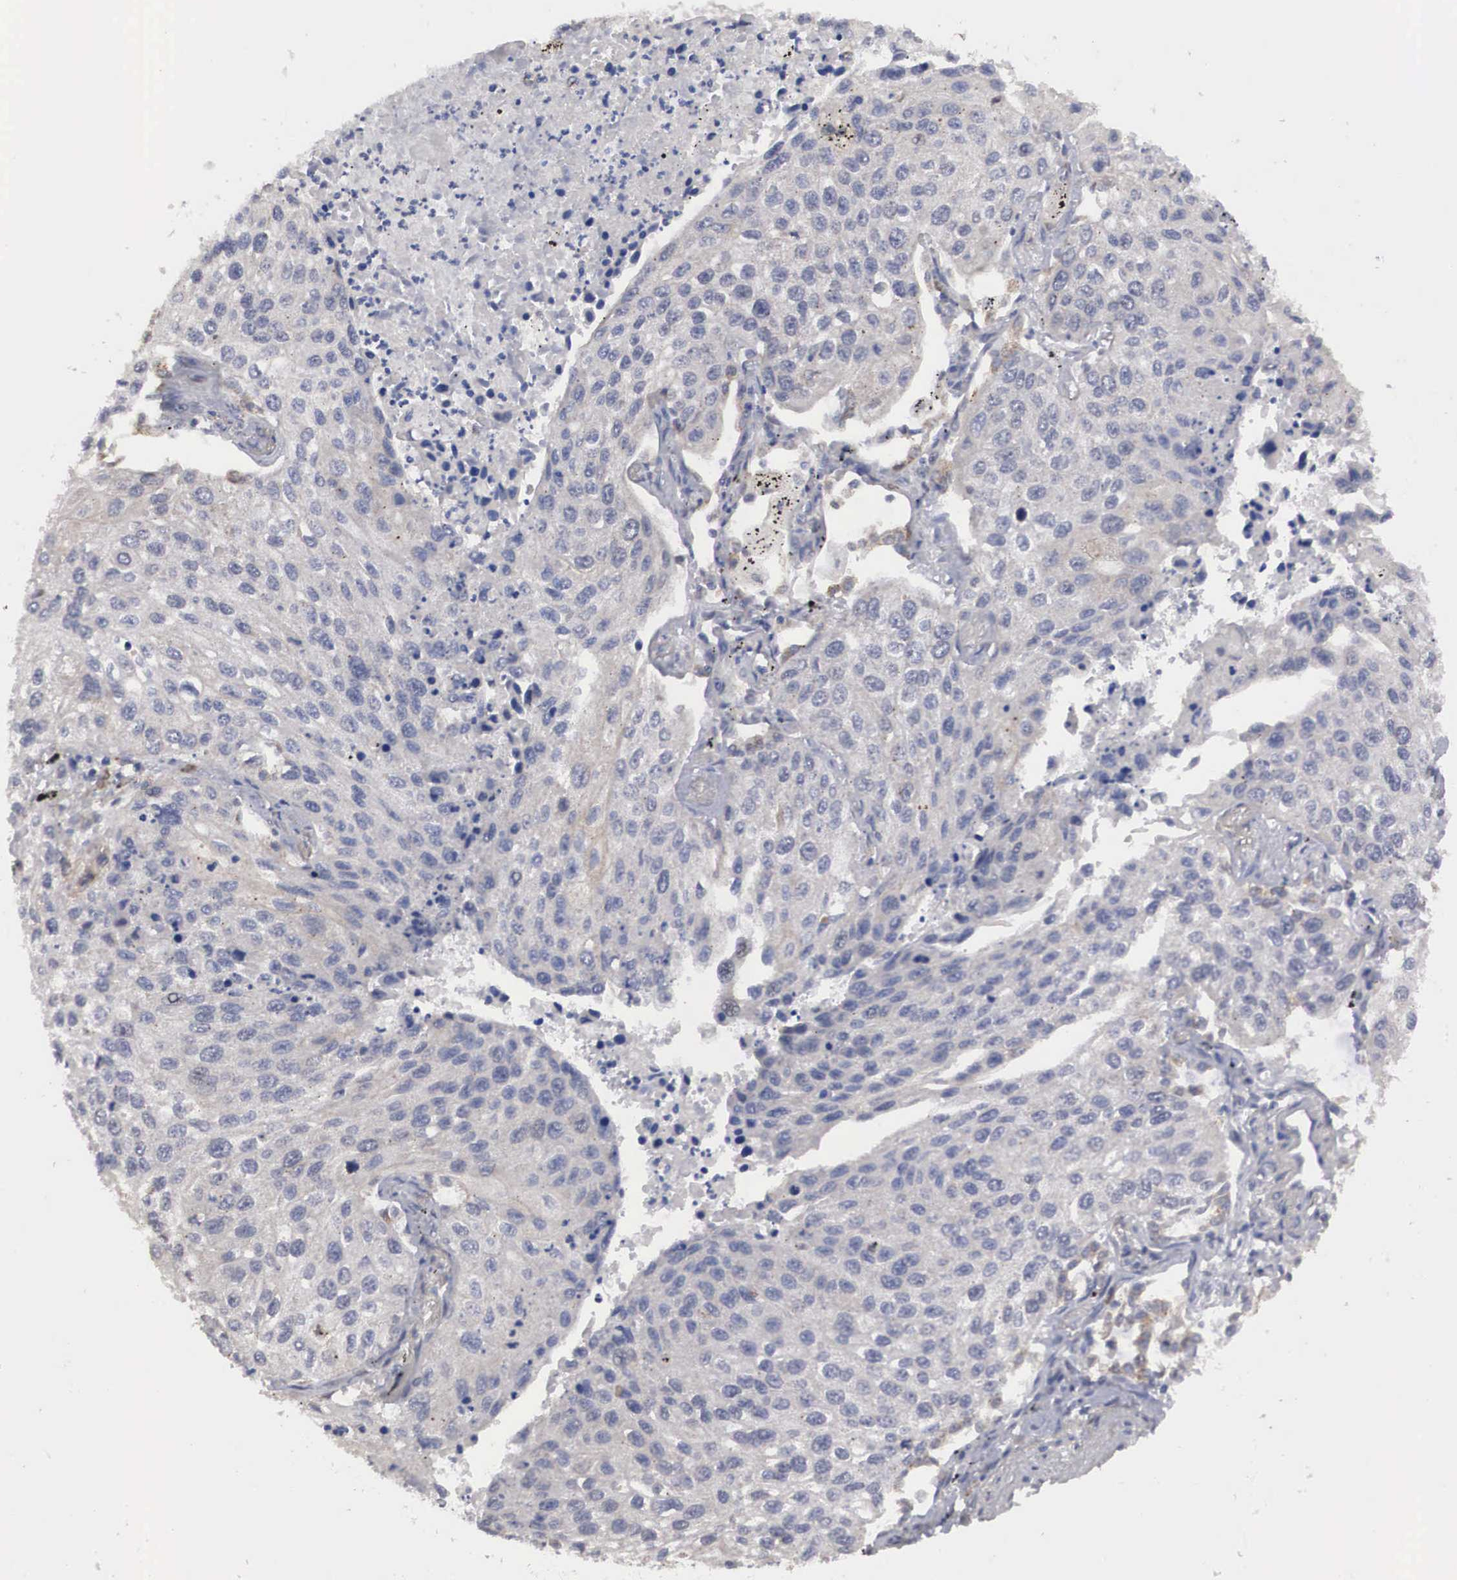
{"staining": {"intensity": "negative", "quantity": "none", "location": "none"}, "tissue": "lung cancer", "cell_type": "Tumor cells", "image_type": "cancer", "snomed": [{"axis": "morphology", "description": "Squamous cell carcinoma, NOS"}, {"axis": "topography", "description": "Lung"}], "caption": "Tumor cells show no significant protein expression in lung cancer. (Brightfield microscopy of DAB (3,3'-diaminobenzidine) immunohistochemistry (IHC) at high magnification).", "gene": "HMOX1", "patient": {"sex": "male", "age": 75}}